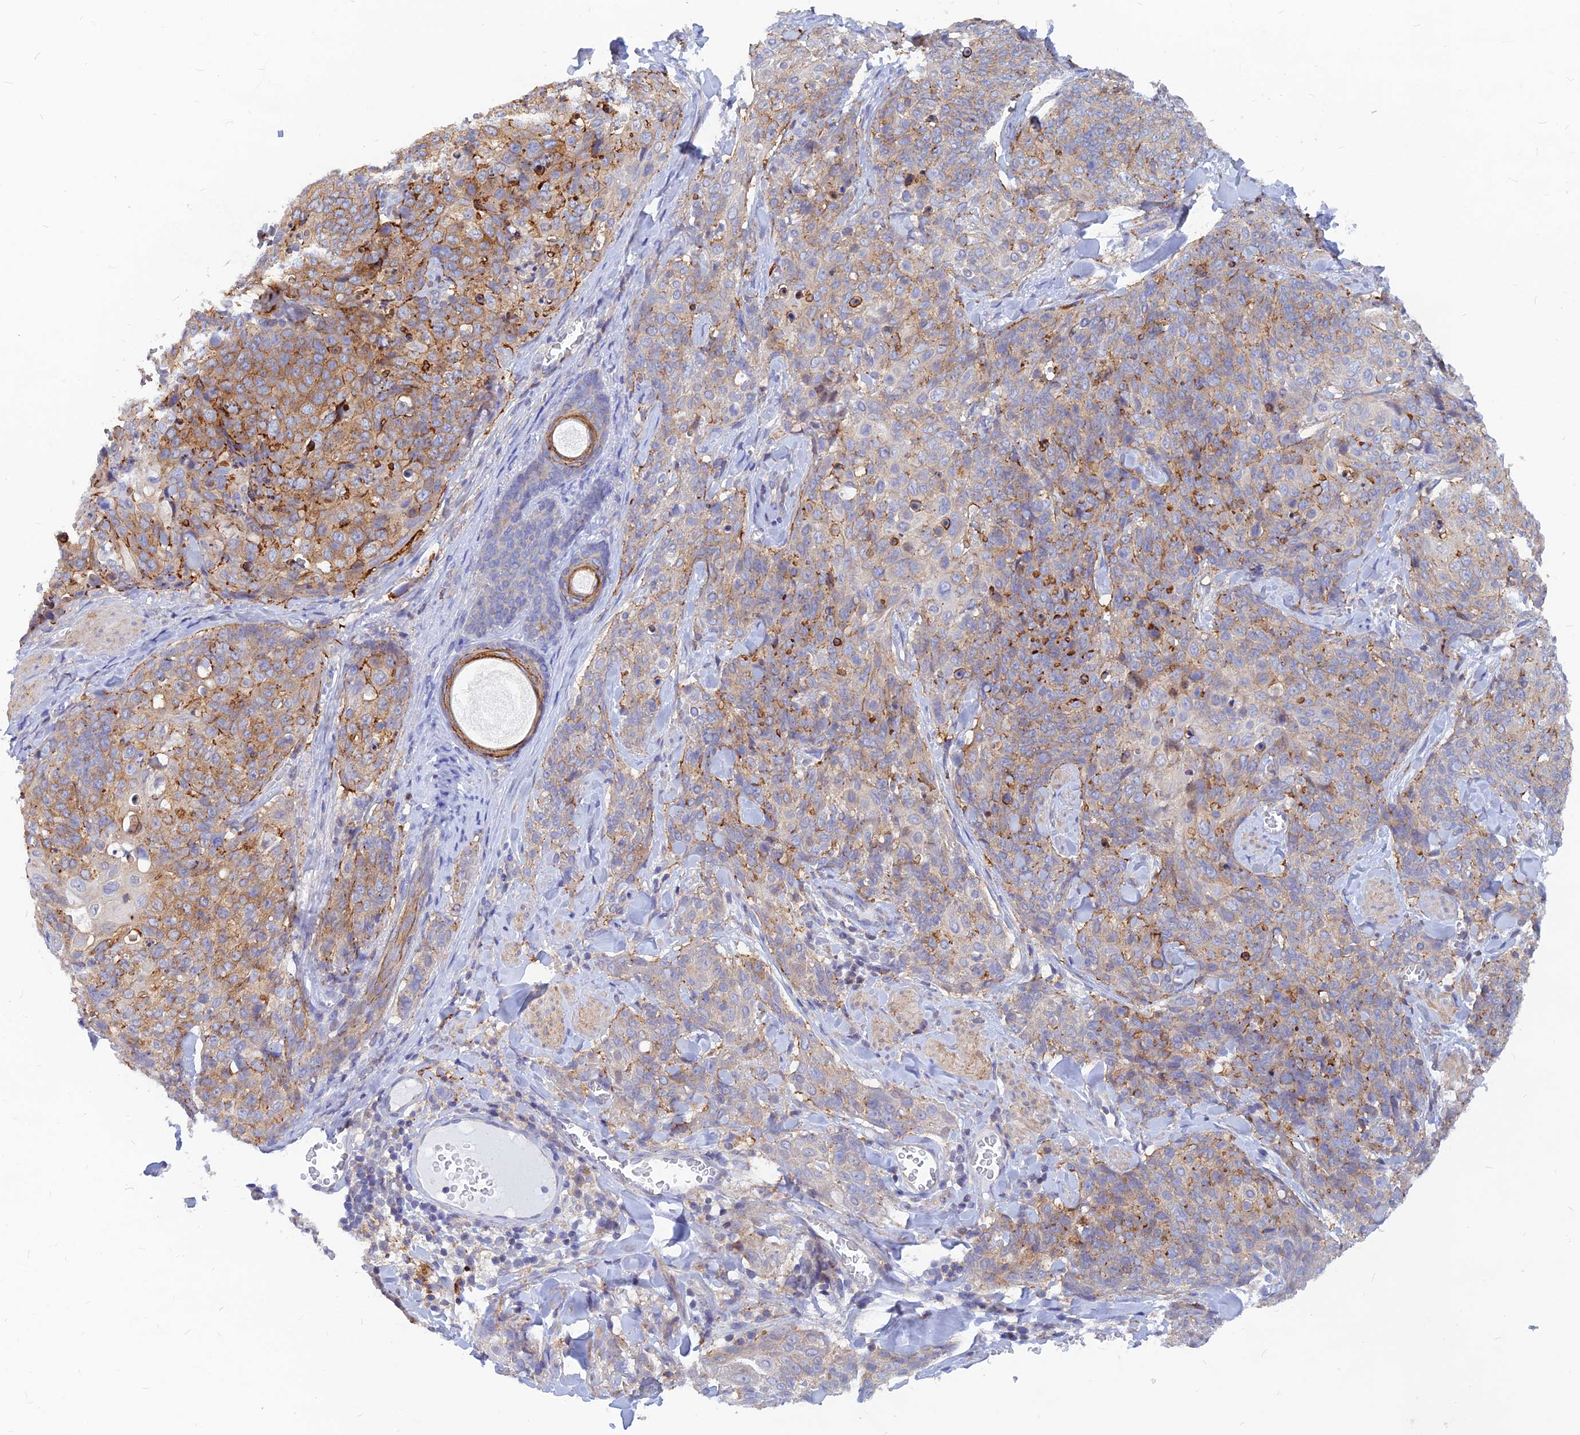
{"staining": {"intensity": "moderate", "quantity": "25%-75%", "location": "cytoplasmic/membranous"}, "tissue": "skin cancer", "cell_type": "Tumor cells", "image_type": "cancer", "snomed": [{"axis": "morphology", "description": "Squamous cell carcinoma, NOS"}, {"axis": "topography", "description": "Skin"}, {"axis": "topography", "description": "Vulva"}], "caption": "This histopathology image reveals skin cancer (squamous cell carcinoma) stained with immunohistochemistry (IHC) to label a protein in brown. The cytoplasmic/membranous of tumor cells show moderate positivity for the protein. Nuclei are counter-stained blue.", "gene": "DNAJC16", "patient": {"sex": "female", "age": 85}}